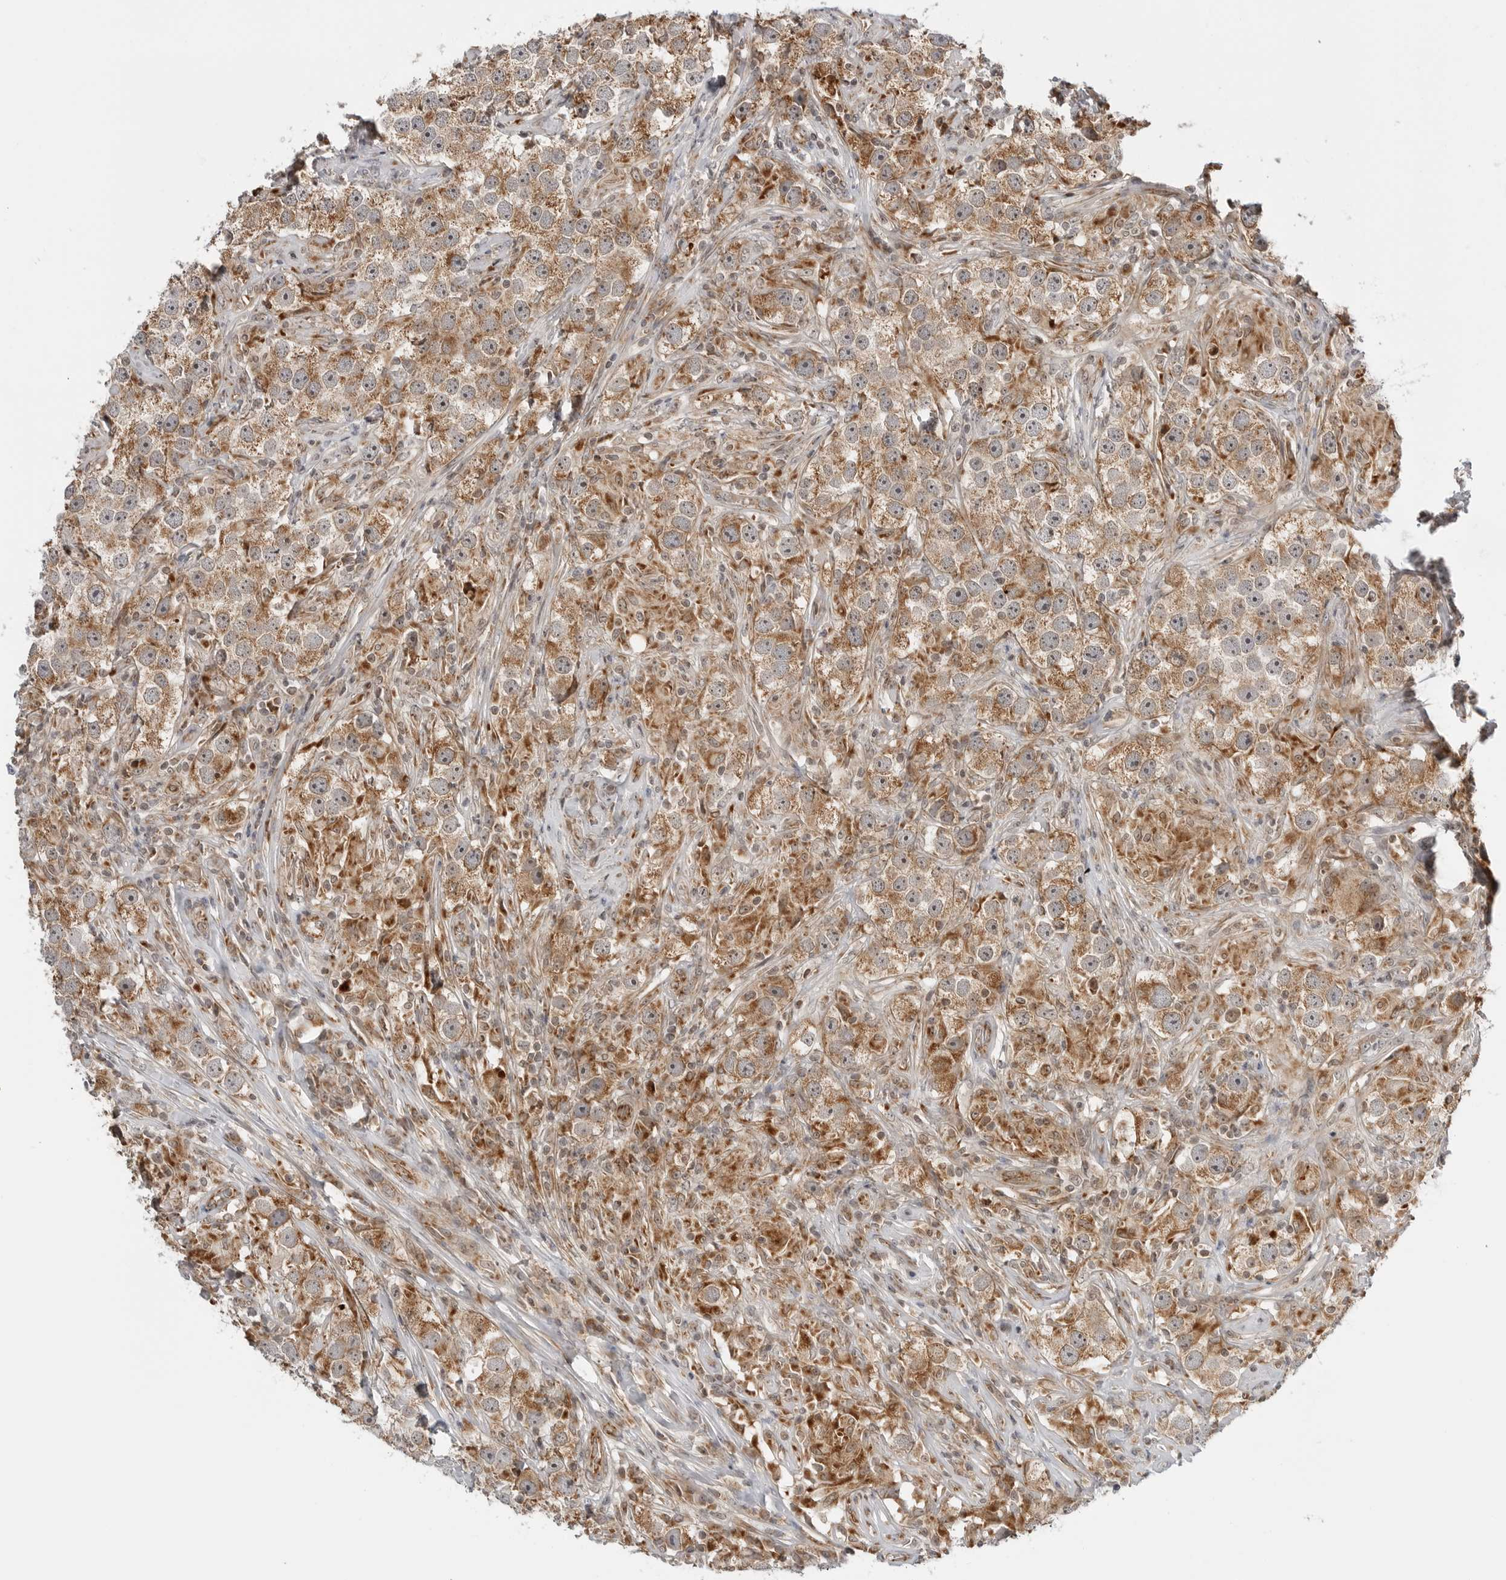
{"staining": {"intensity": "moderate", "quantity": ">75%", "location": "cytoplasmic/membranous"}, "tissue": "testis cancer", "cell_type": "Tumor cells", "image_type": "cancer", "snomed": [{"axis": "morphology", "description": "Seminoma, NOS"}, {"axis": "topography", "description": "Testis"}], "caption": "Tumor cells show medium levels of moderate cytoplasmic/membranous expression in about >75% of cells in human testis cancer.", "gene": "PEX2", "patient": {"sex": "male", "age": 49}}